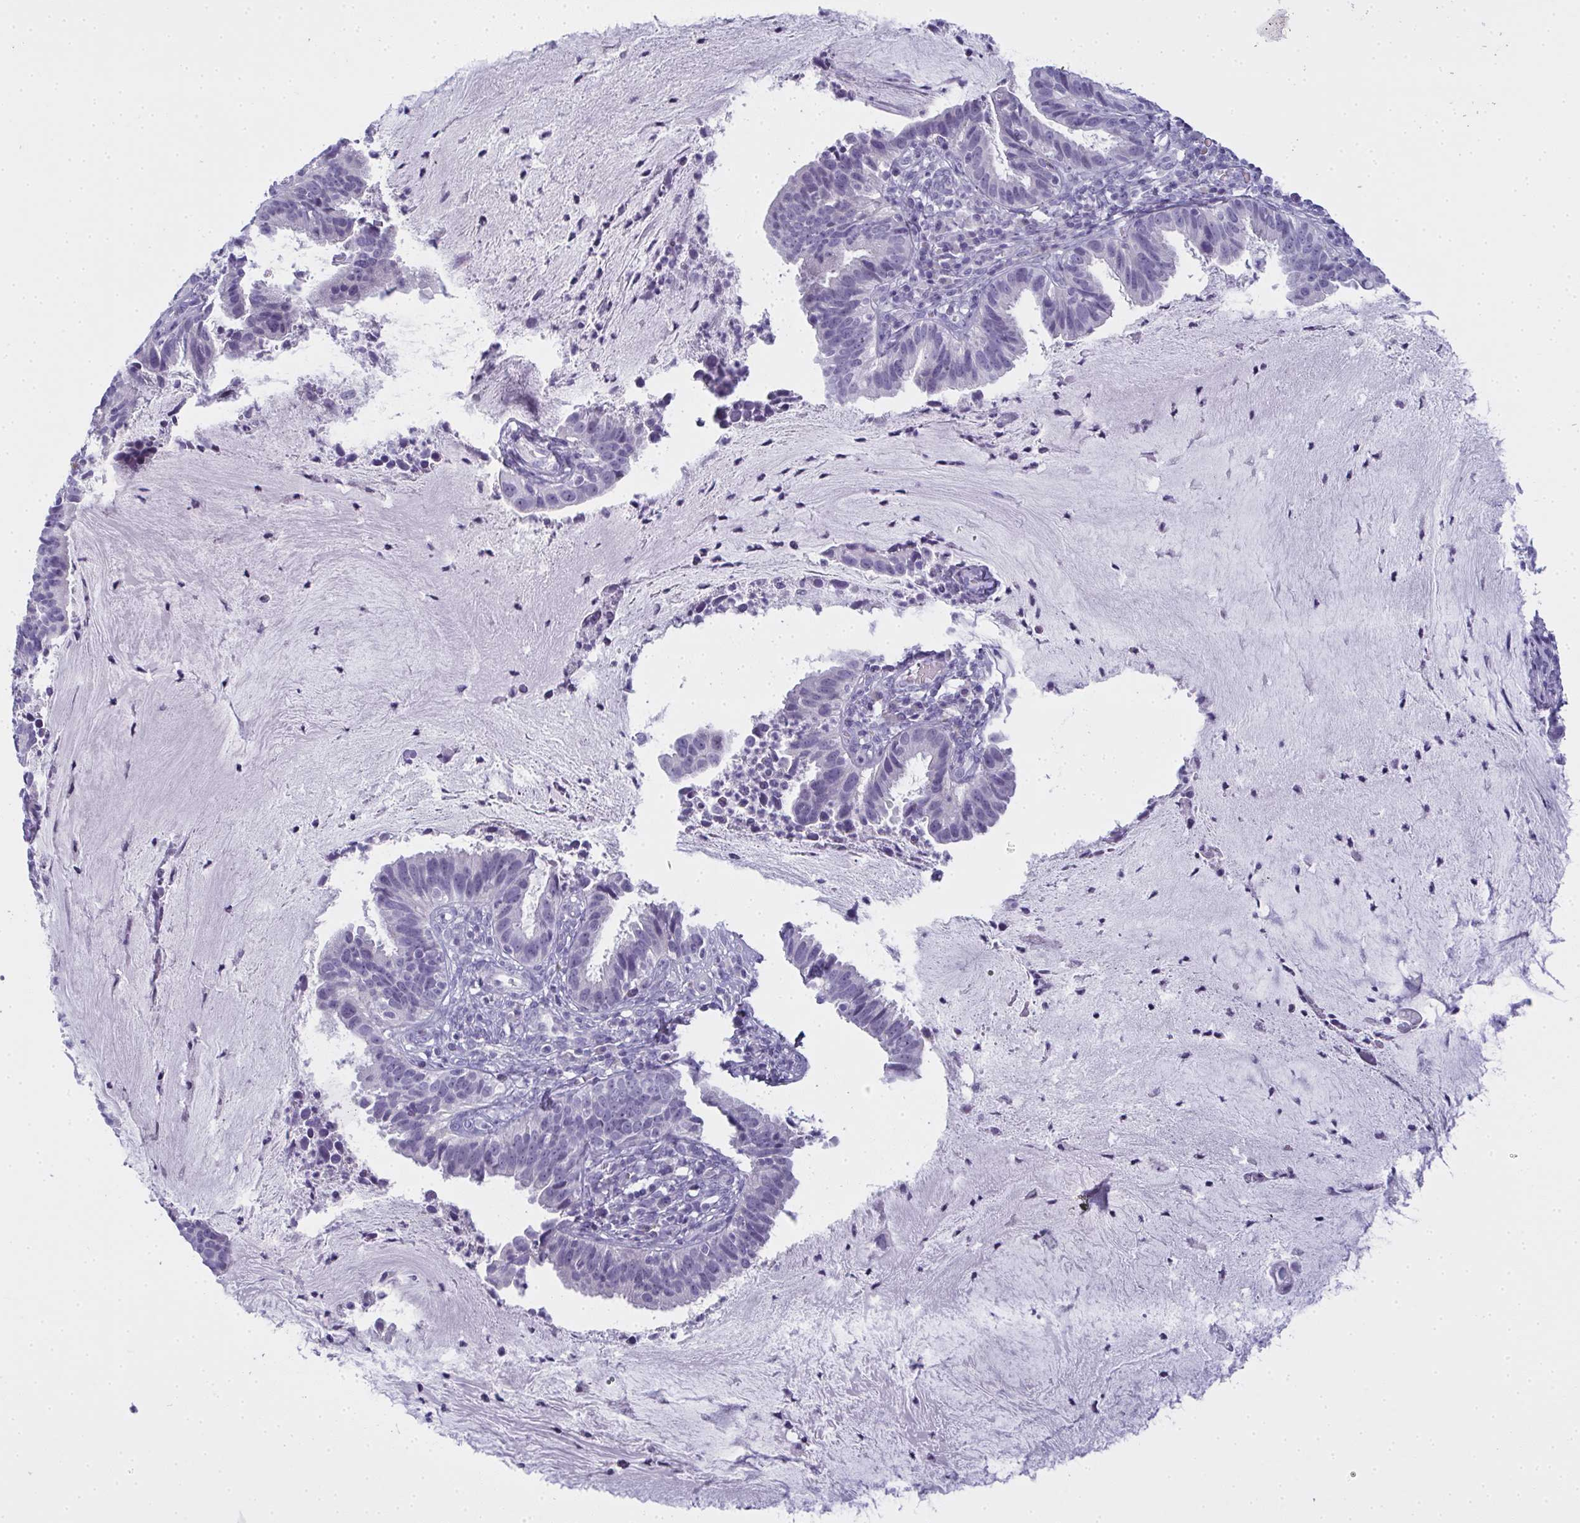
{"staining": {"intensity": "negative", "quantity": "none", "location": "none"}, "tissue": "cervical cancer", "cell_type": "Tumor cells", "image_type": "cancer", "snomed": [{"axis": "morphology", "description": "Adenocarcinoma, NOS"}, {"axis": "topography", "description": "Cervix"}], "caption": "Immunohistochemical staining of human cervical cancer (adenocarcinoma) reveals no significant expression in tumor cells. The staining is performed using DAB (3,3'-diaminobenzidine) brown chromogen with nuclei counter-stained in using hematoxylin.", "gene": "SLC36A2", "patient": {"sex": "female", "age": 34}}